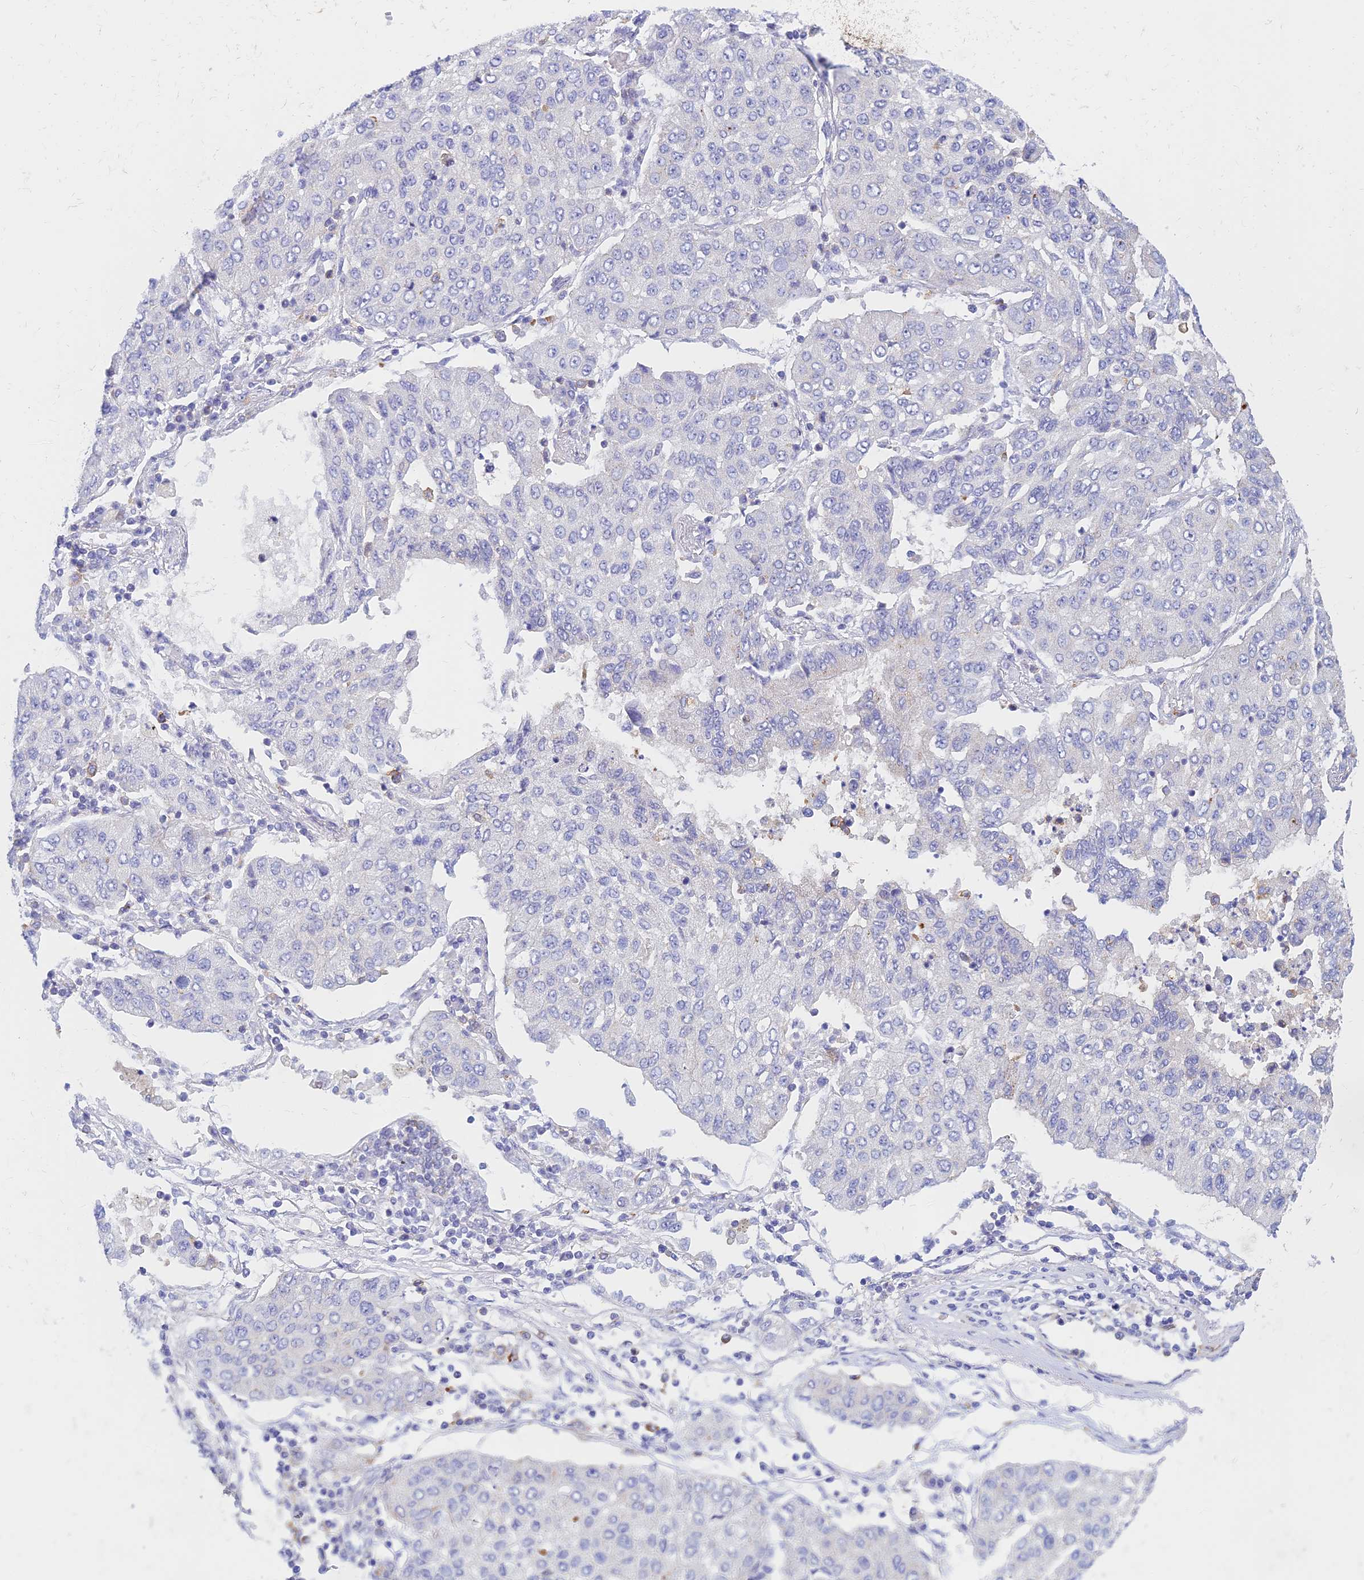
{"staining": {"intensity": "negative", "quantity": "none", "location": "none"}, "tissue": "lung cancer", "cell_type": "Tumor cells", "image_type": "cancer", "snomed": [{"axis": "morphology", "description": "Squamous cell carcinoma, NOS"}, {"axis": "topography", "description": "Lung"}], "caption": "Histopathology image shows no protein staining in tumor cells of lung squamous cell carcinoma tissue. (DAB (3,3'-diaminobenzidine) immunohistochemistry with hematoxylin counter stain).", "gene": "STRN4", "patient": {"sex": "male", "age": 74}}